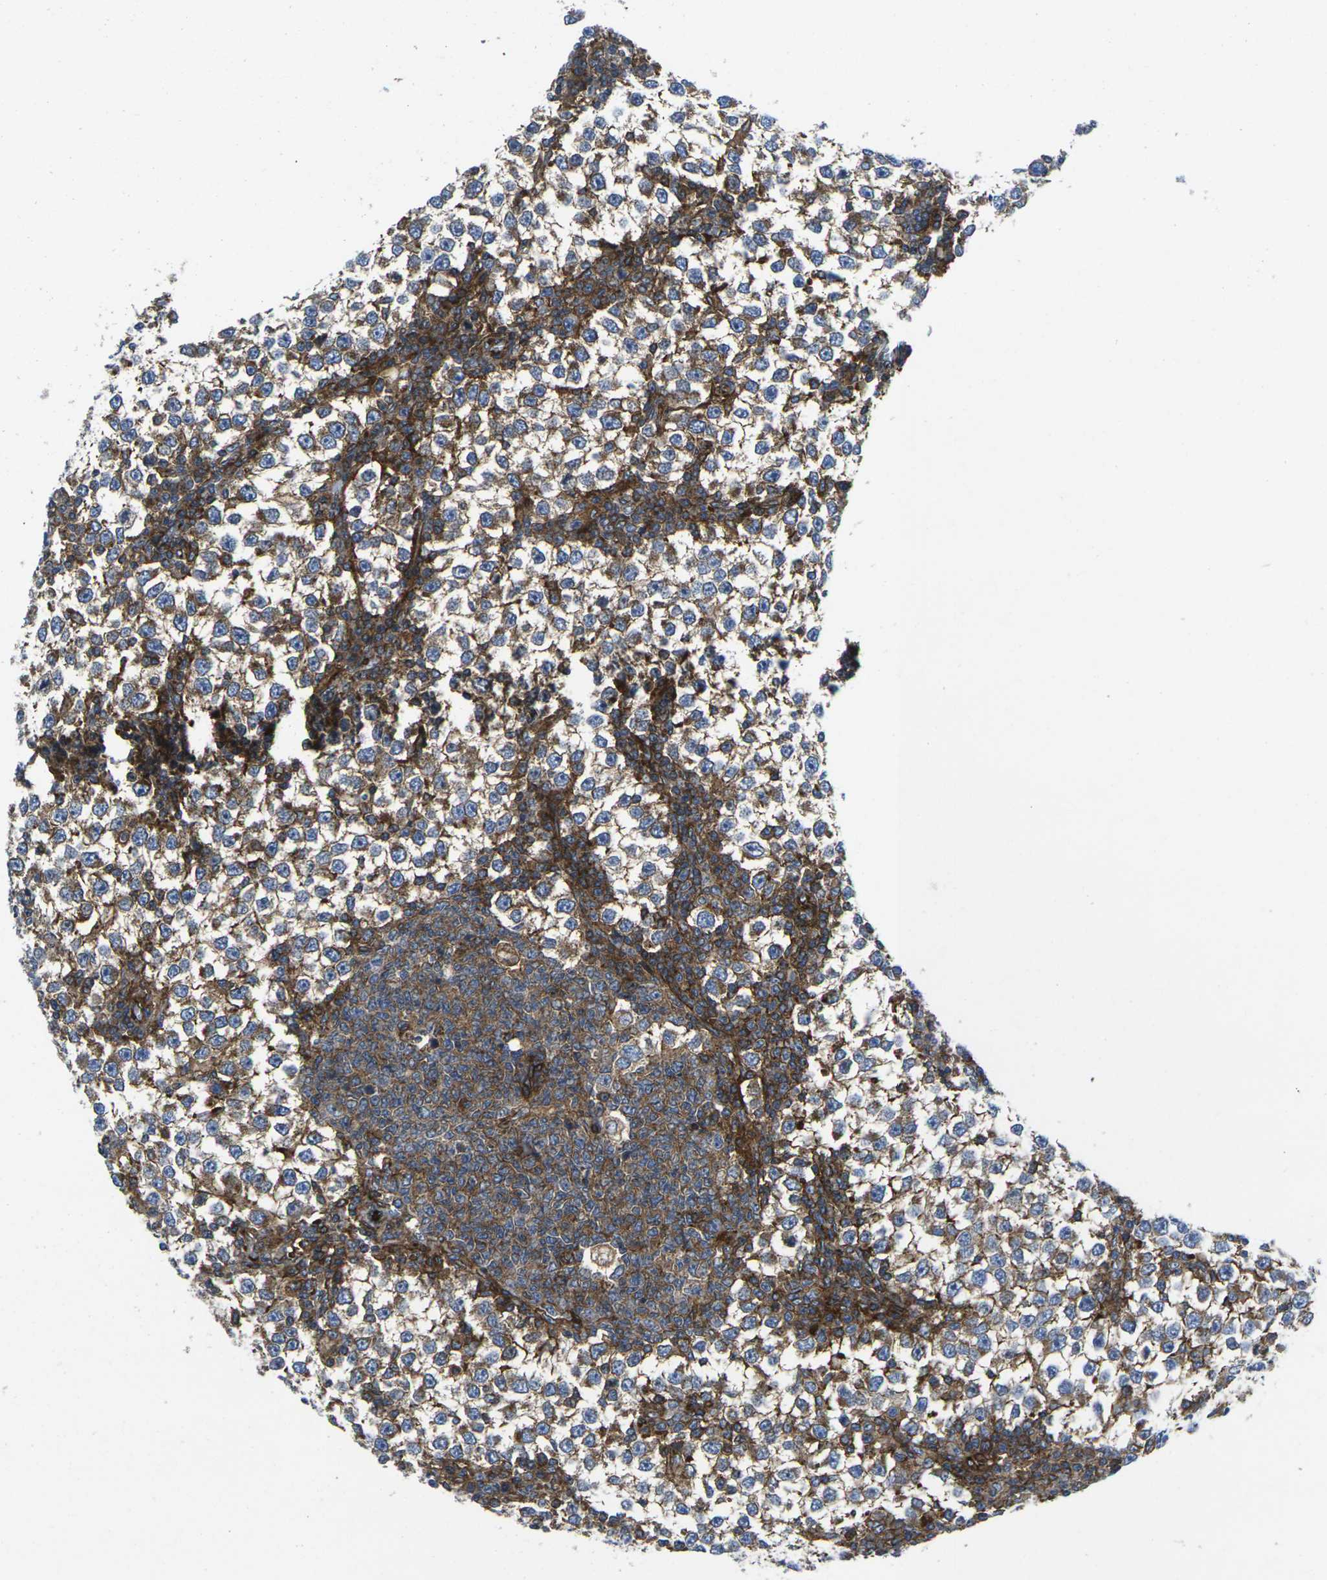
{"staining": {"intensity": "strong", "quantity": ">75%", "location": "cytoplasmic/membranous"}, "tissue": "testis cancer", "cell_type": "Tumor cells", "image_type": "cancer", "snomed": [{"axis": "morphology", "description": "Seminoma, NOS"}, {"axis": "topography", "description": "Testis"}], "caption": "This is a histology image of immunohistochemistry staining of seminoma (testis), which shows strong positivity in the cytoplasmic/membranous of tumor cells.", "gene": "IQGAP1", "patient": {"sex": "male", "age": 65}}